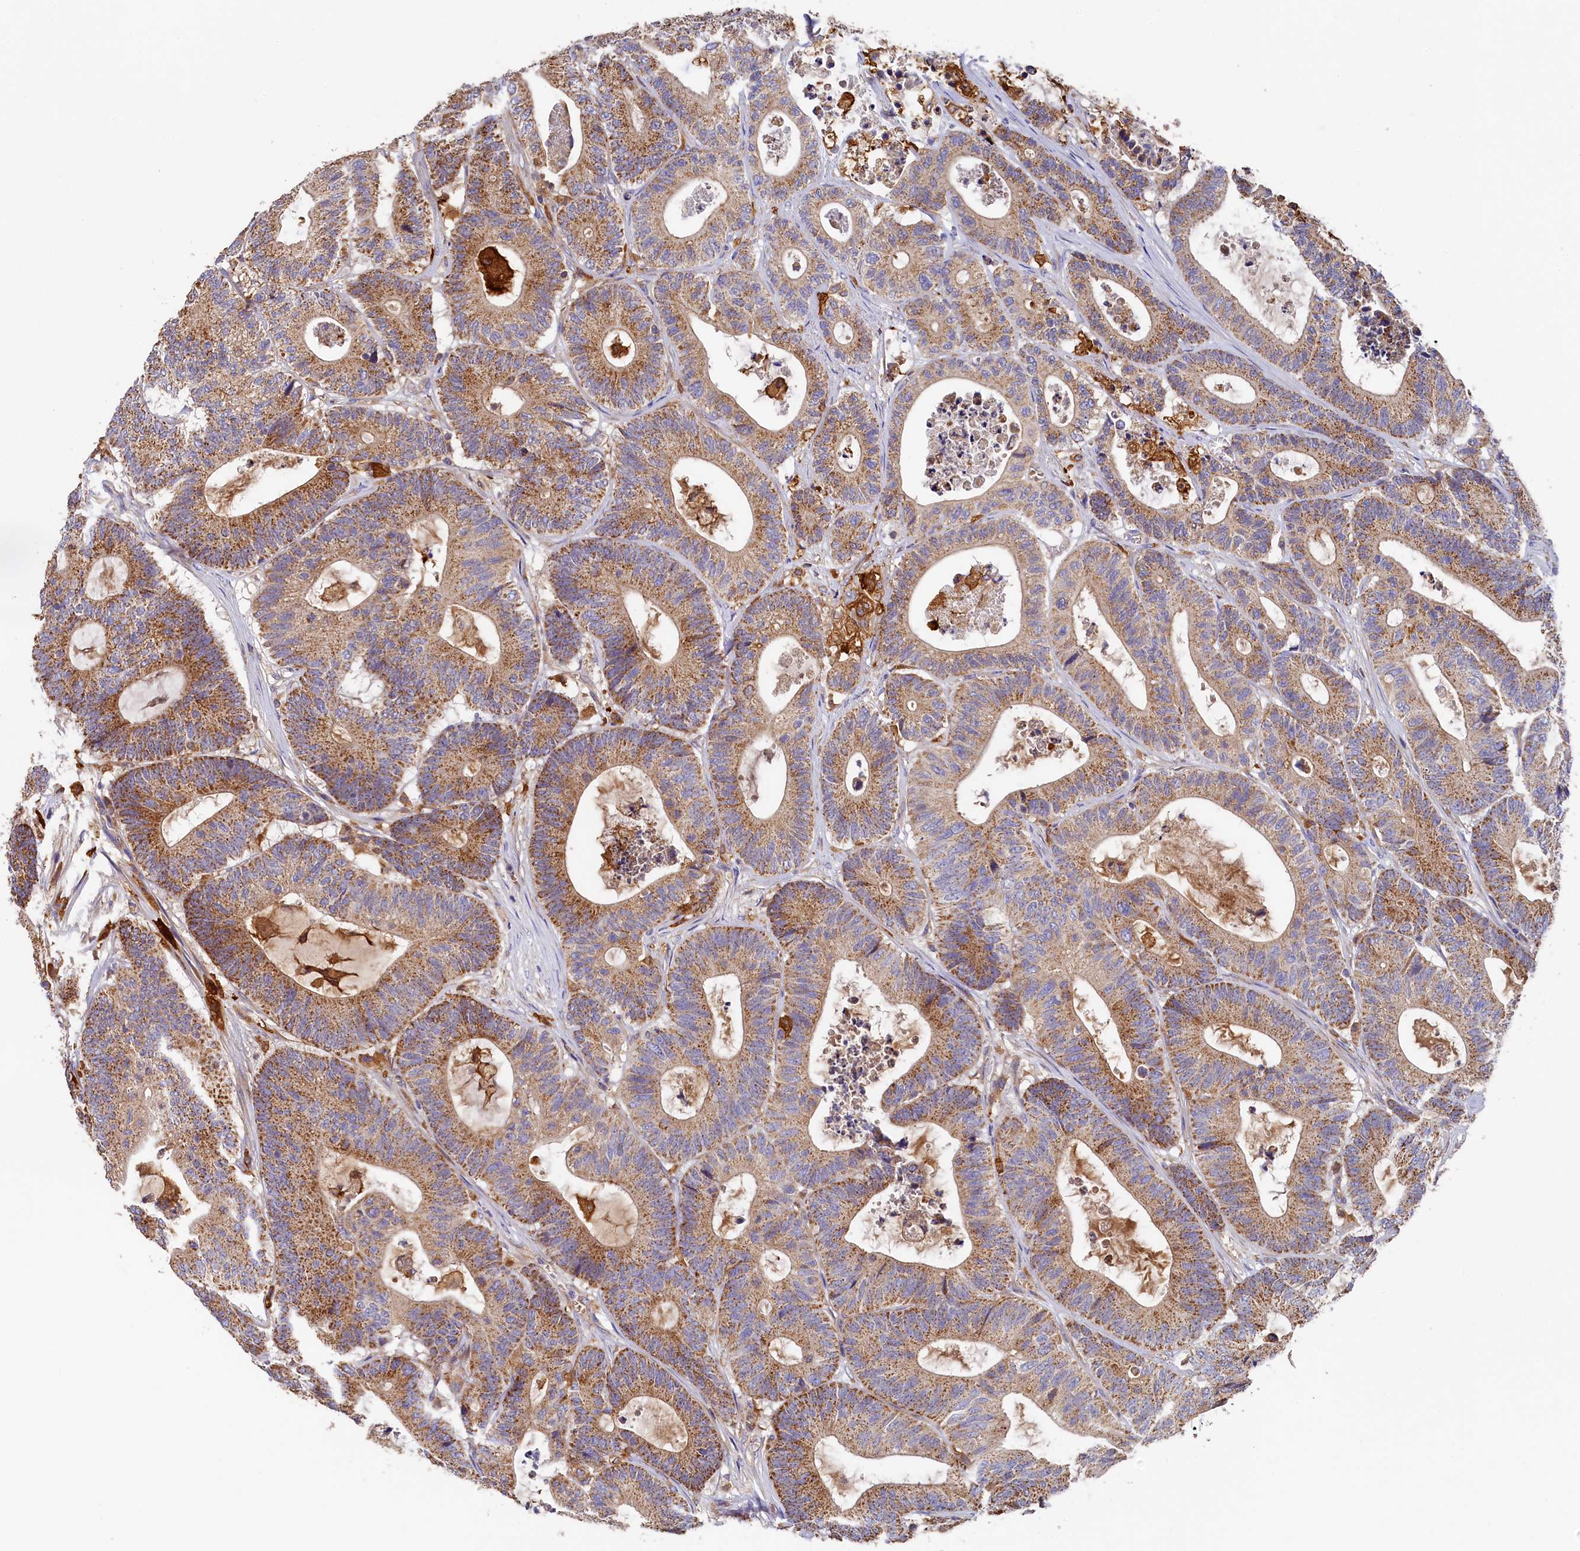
{"staining": {"intensity": "moderate", "quantity": ">75%", "location": "cytoplasmic/membranous"}, "tissue": "colorectal cancer", "cell_type": "Tumor cells", "image_type": "cancer", "snomed": [{"axis": "morphology", "description": "Adenocarcinoma, NOS"}, {"axis": "topography", "description": "Colon"}], "caption": "Immunohistochemical staining of colorectal cancer (adenocarcinoma) displays moderate cytoplasmic/membranous protein staining in about >75% of tumor cells. Immunohistochemistry stains the protein of interest in brown and the nuclei are stained blue.", "gene": "SEC31B", "patient": {"sex": "female", "age": 84}}